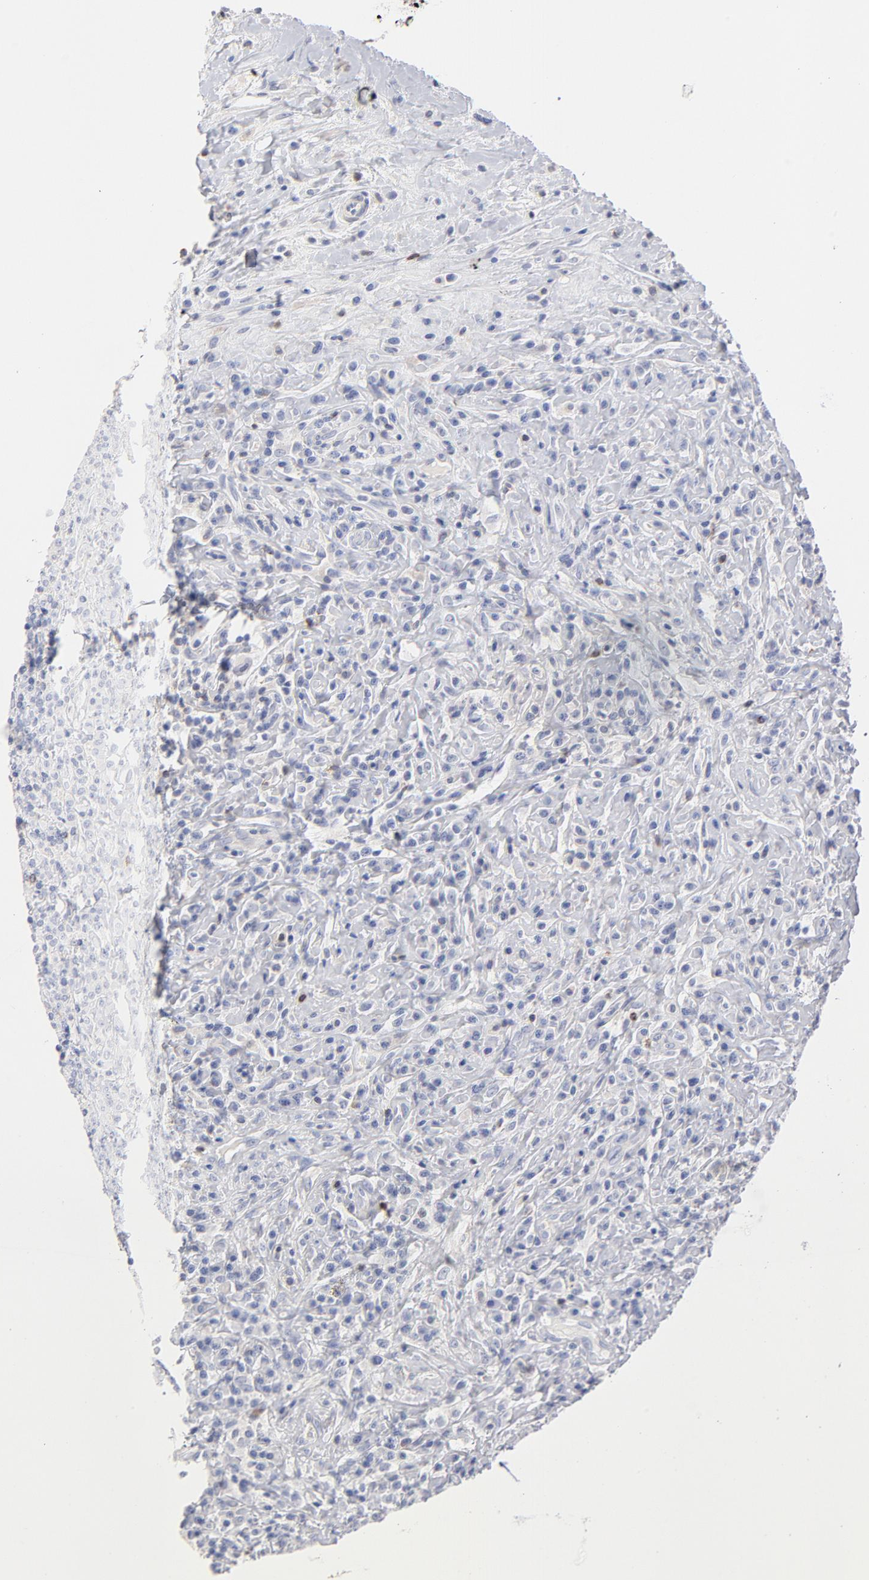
{"staining": {"intensity": "negative", "quantity": "none", "location": "none"}, "tissue": "lymphoma", "cell_type": "Tumor cells", "image_type": "cancer", "snomed": [{"axis": "morphology", "description": "Hodgkin's disease, NOS"}, {"axis": "topography", "description": "Lymph node"}], "caption": "This micrograph is of lymphoma stained with immunohistochemistry to label a protein in brown with the nuclei are counter-stained blue. There is no positivity in tumor cells. (DAB IHC with hematoxylin counter stain).", "gene": "MID1", "patient": {"sex": "female", "age": 25}}